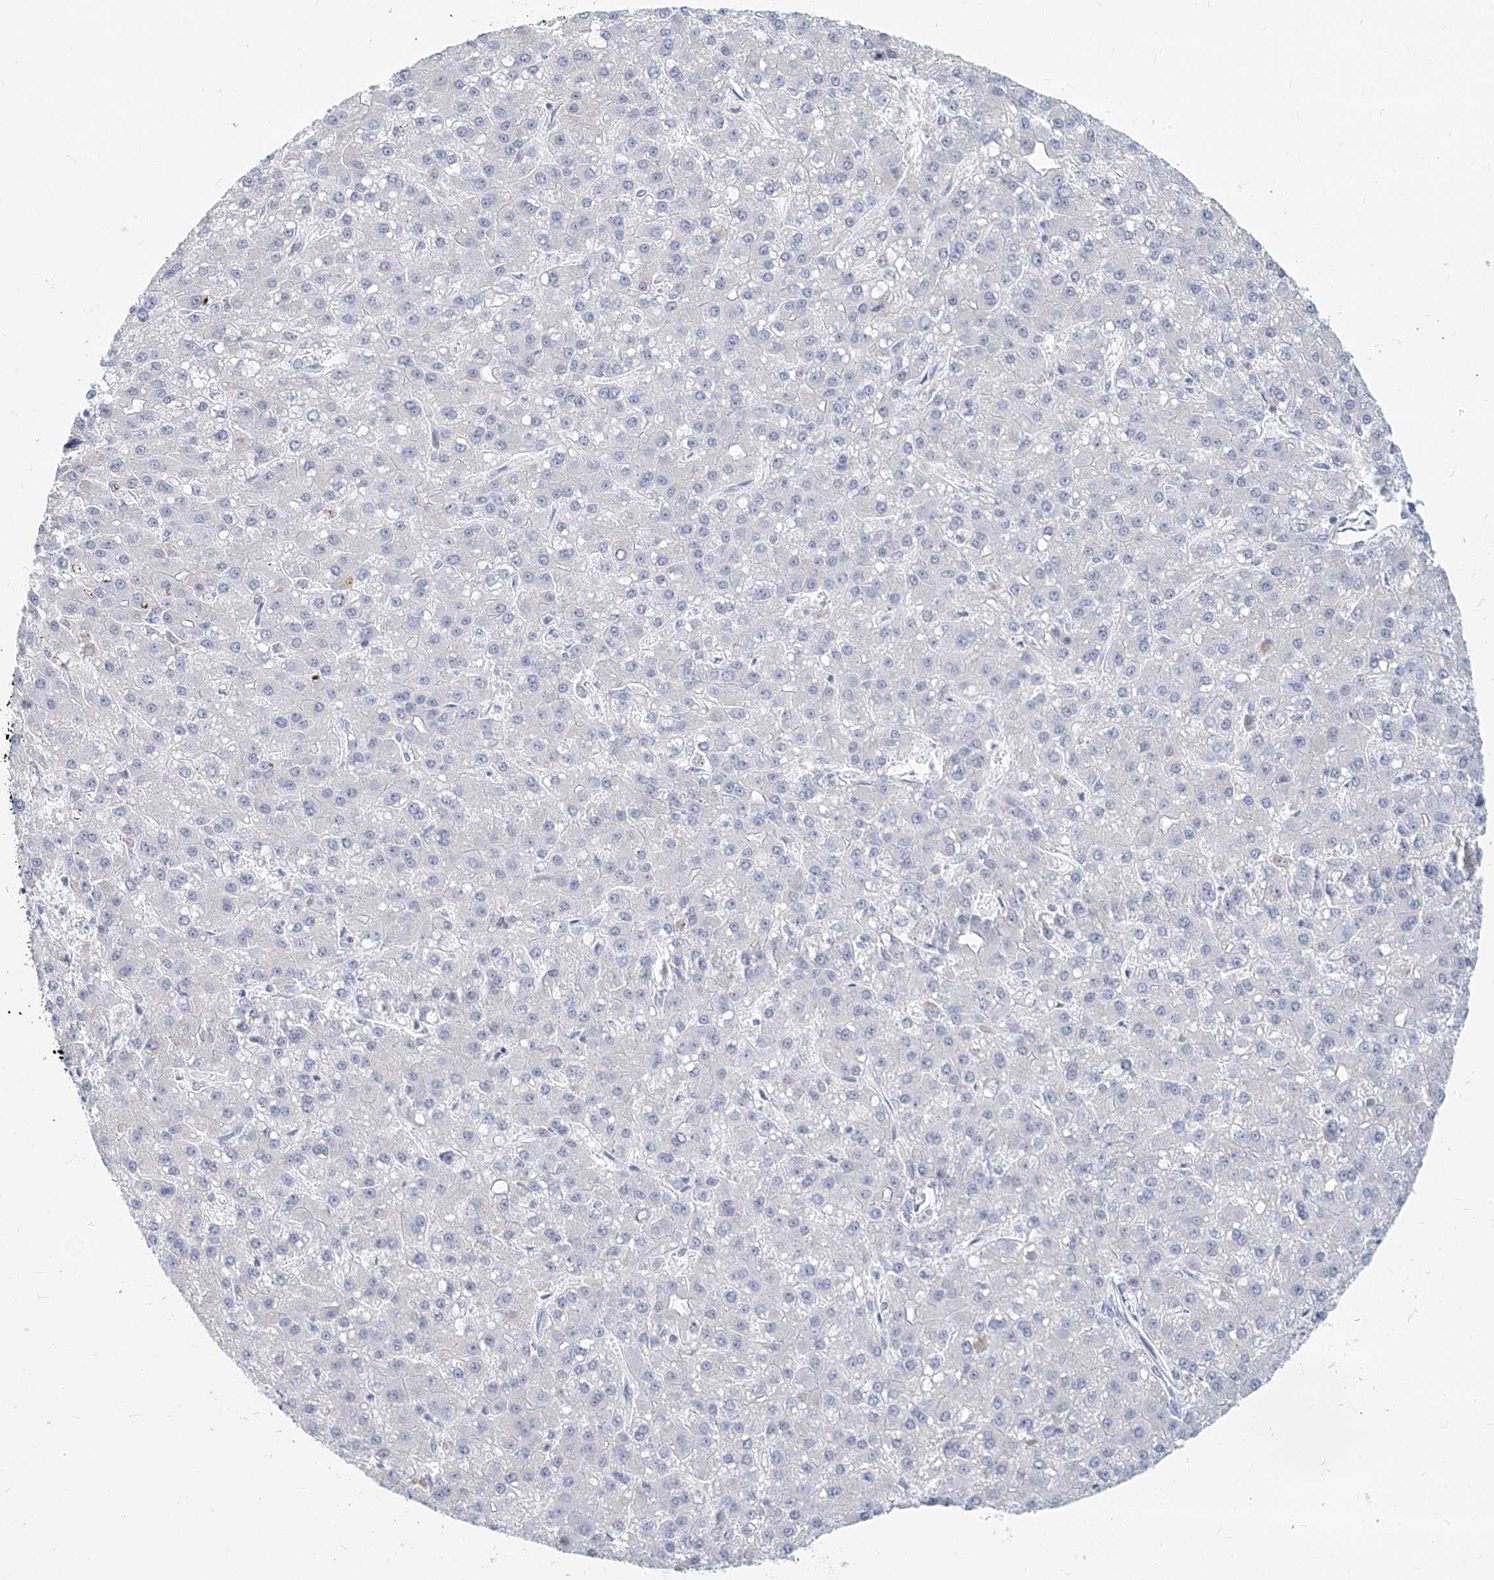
{"staining": {"intensity": "negative", "quantity": "none", "location": "none"}, "tissue": "liver cancer", "cell_type": "Tumor cells", "image_type": "cancer", "snomed": [{"axis": "morphology", "description": "Carcinoma, Hepatocellular, NOS"}, {"axis": "topography", "description": "Liver"}], "caption": "DAB (3,3'-diaminobenzidine) immunohistochemical staining of human liver cancer exhibits no significant staining in tumor cells.", "gene": "CSN1S1", "patient": {"sex": "male", "age": 67}}